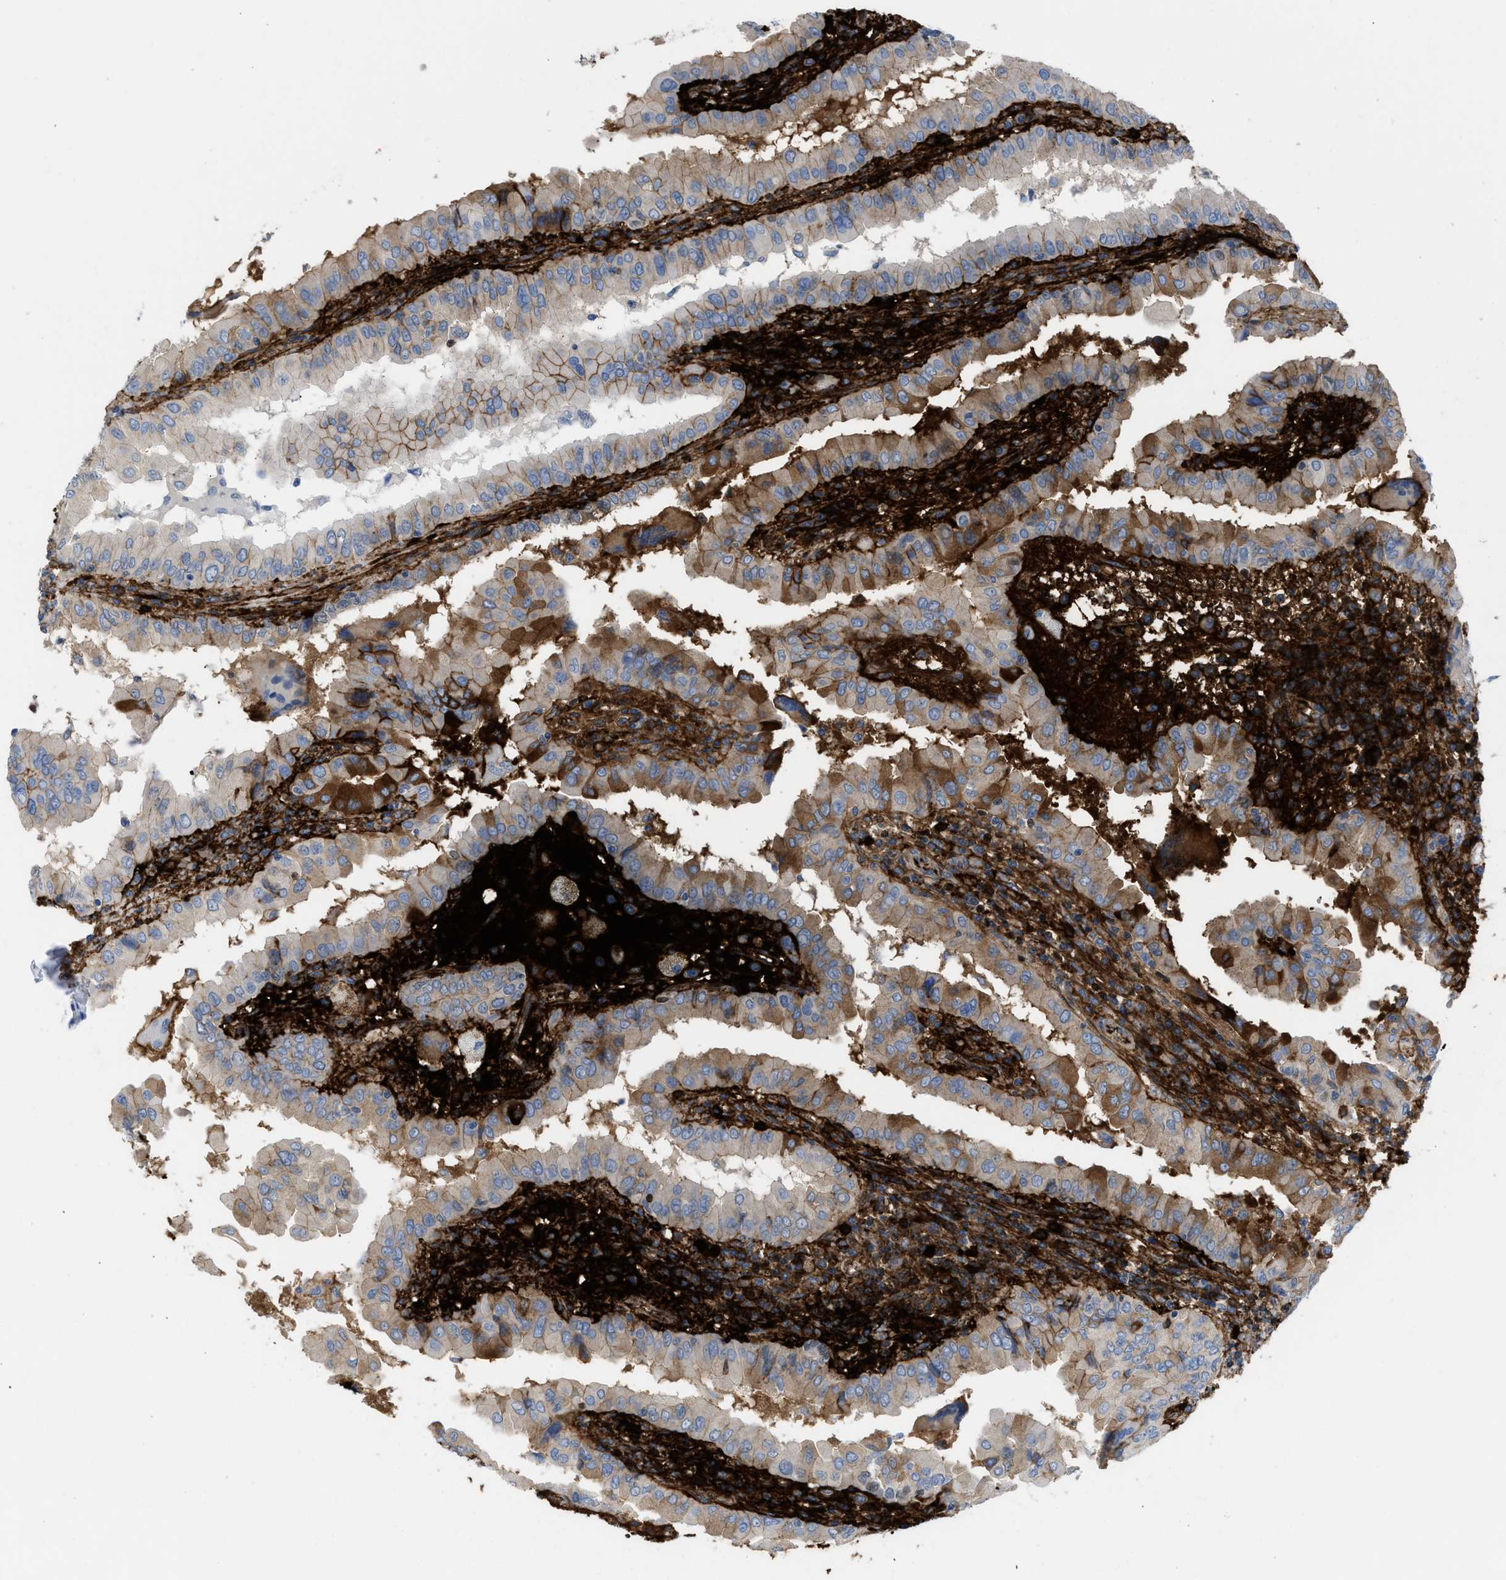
{"staining": {"intensity": "moderate", "quantity": "25%-75%", "location": "cytoplasmic/membranous"}, "tissue": "thyroid cancer", "cell_type": "Tumor cells", "image_type": "cancer", "snomed": [{"axis": "morphology", "description": "Papillary adenocarcinoma, NOS"}, {"axis": "topography", "description": "Thyroid gland"}], "caption": "This histopathology image exhibits IHC staining of thyroid papillary adenocarcinoma, with medium moderate cytoplasmic/membranous expression in approximately 25%-75% of tumor cells.", "gene": "LEF1", "patient": {"sex": "male", "age": 33}}